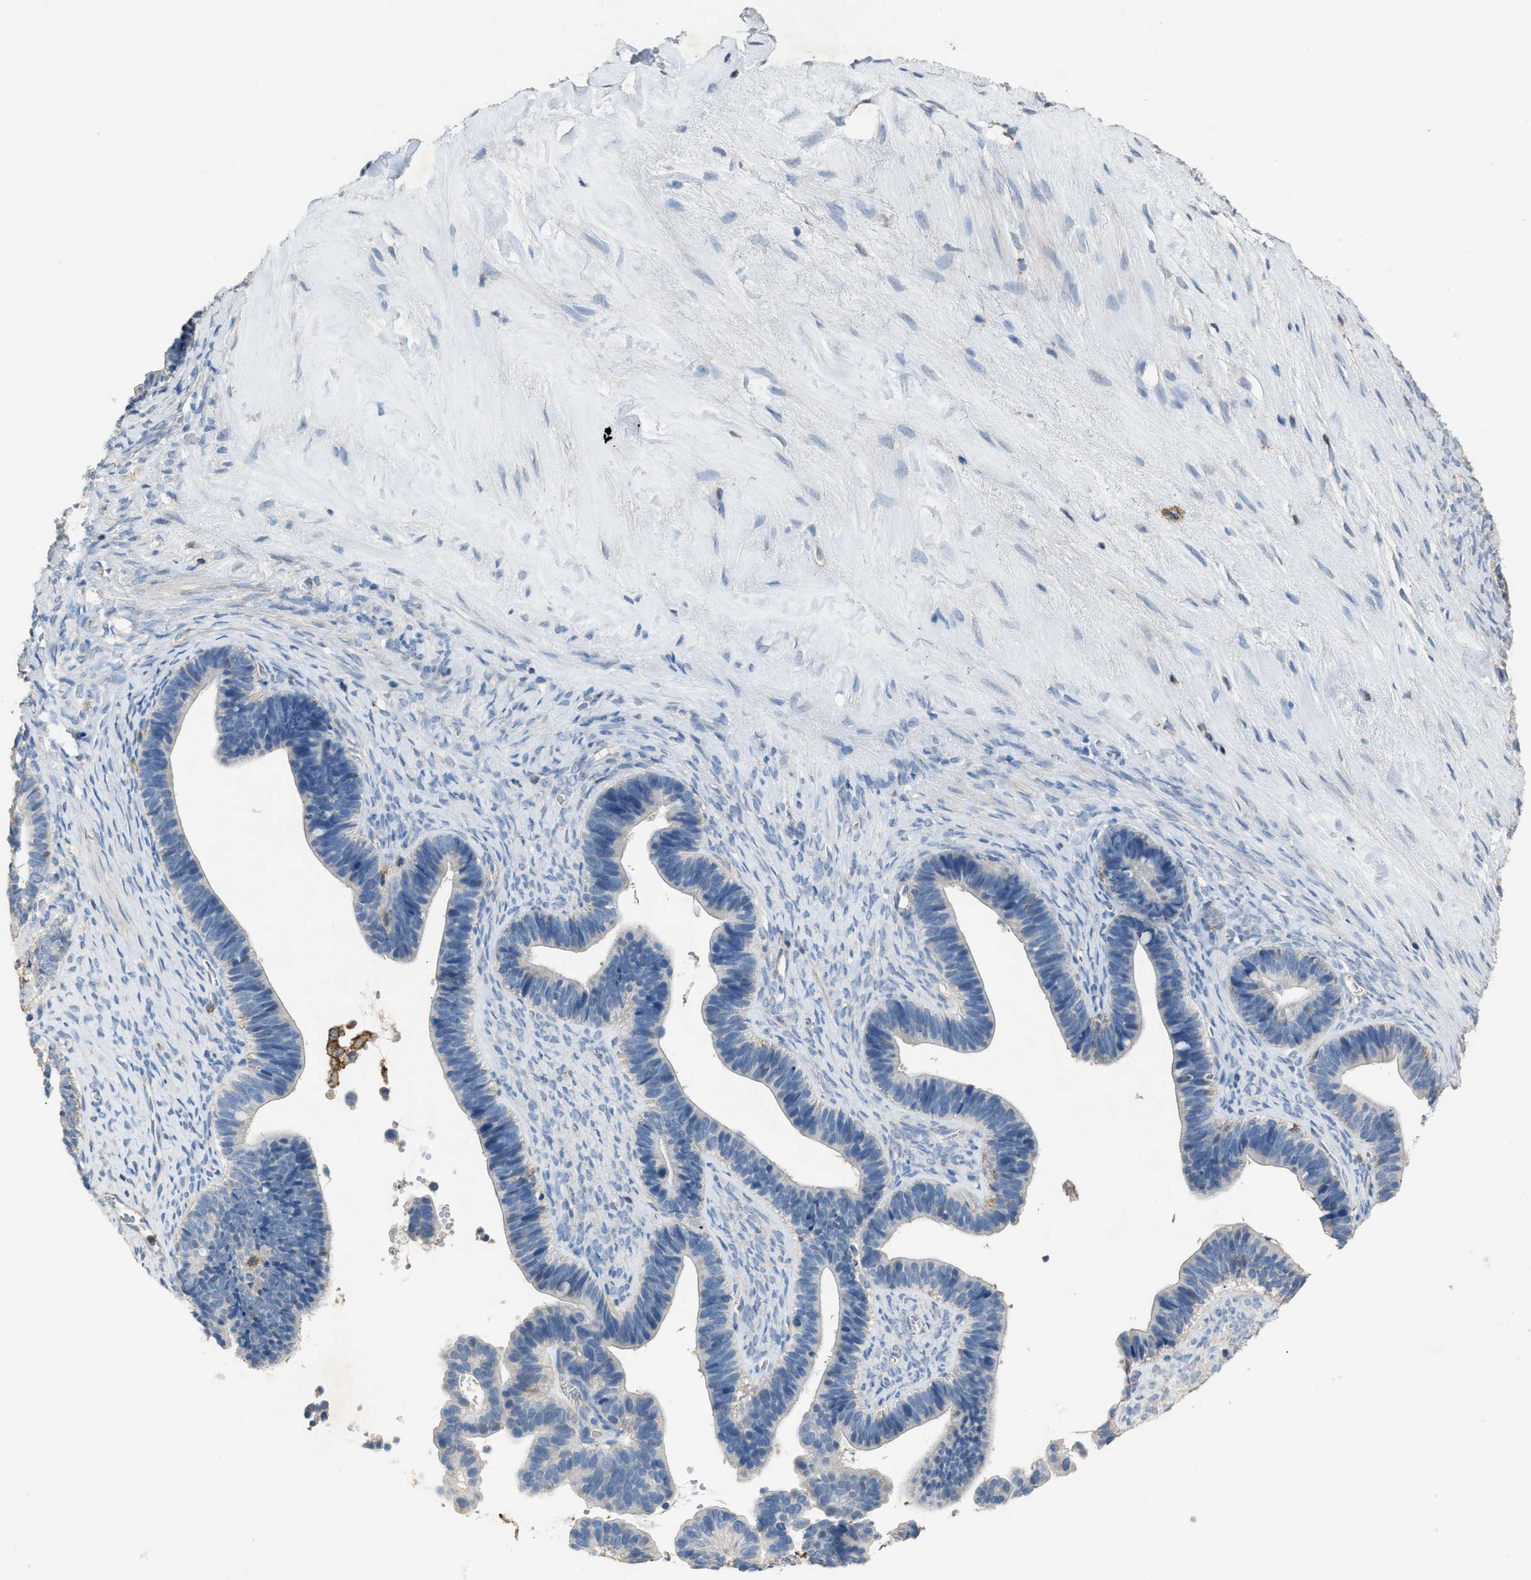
{"staining": {"intensity": "negative", "quantity": "none", "location": "none"}, "tissue": "ovarian cancer", "cell_type": "Tumor cells", "image_type": "cancer", "snomed": [{"axis": "morphology", "description": "Cystadenocarcinoma, serous, NOS"}, {"axis": "topography", "description": "Ovary"}], "caption": "DAB (3,3'-diaminobenzidine) immunohistochemical staining of ovarian cancer reveals no significant staining in tumor cells.", "gene": "OR51E1", "patient": {"sex": "female", "age": 56}}